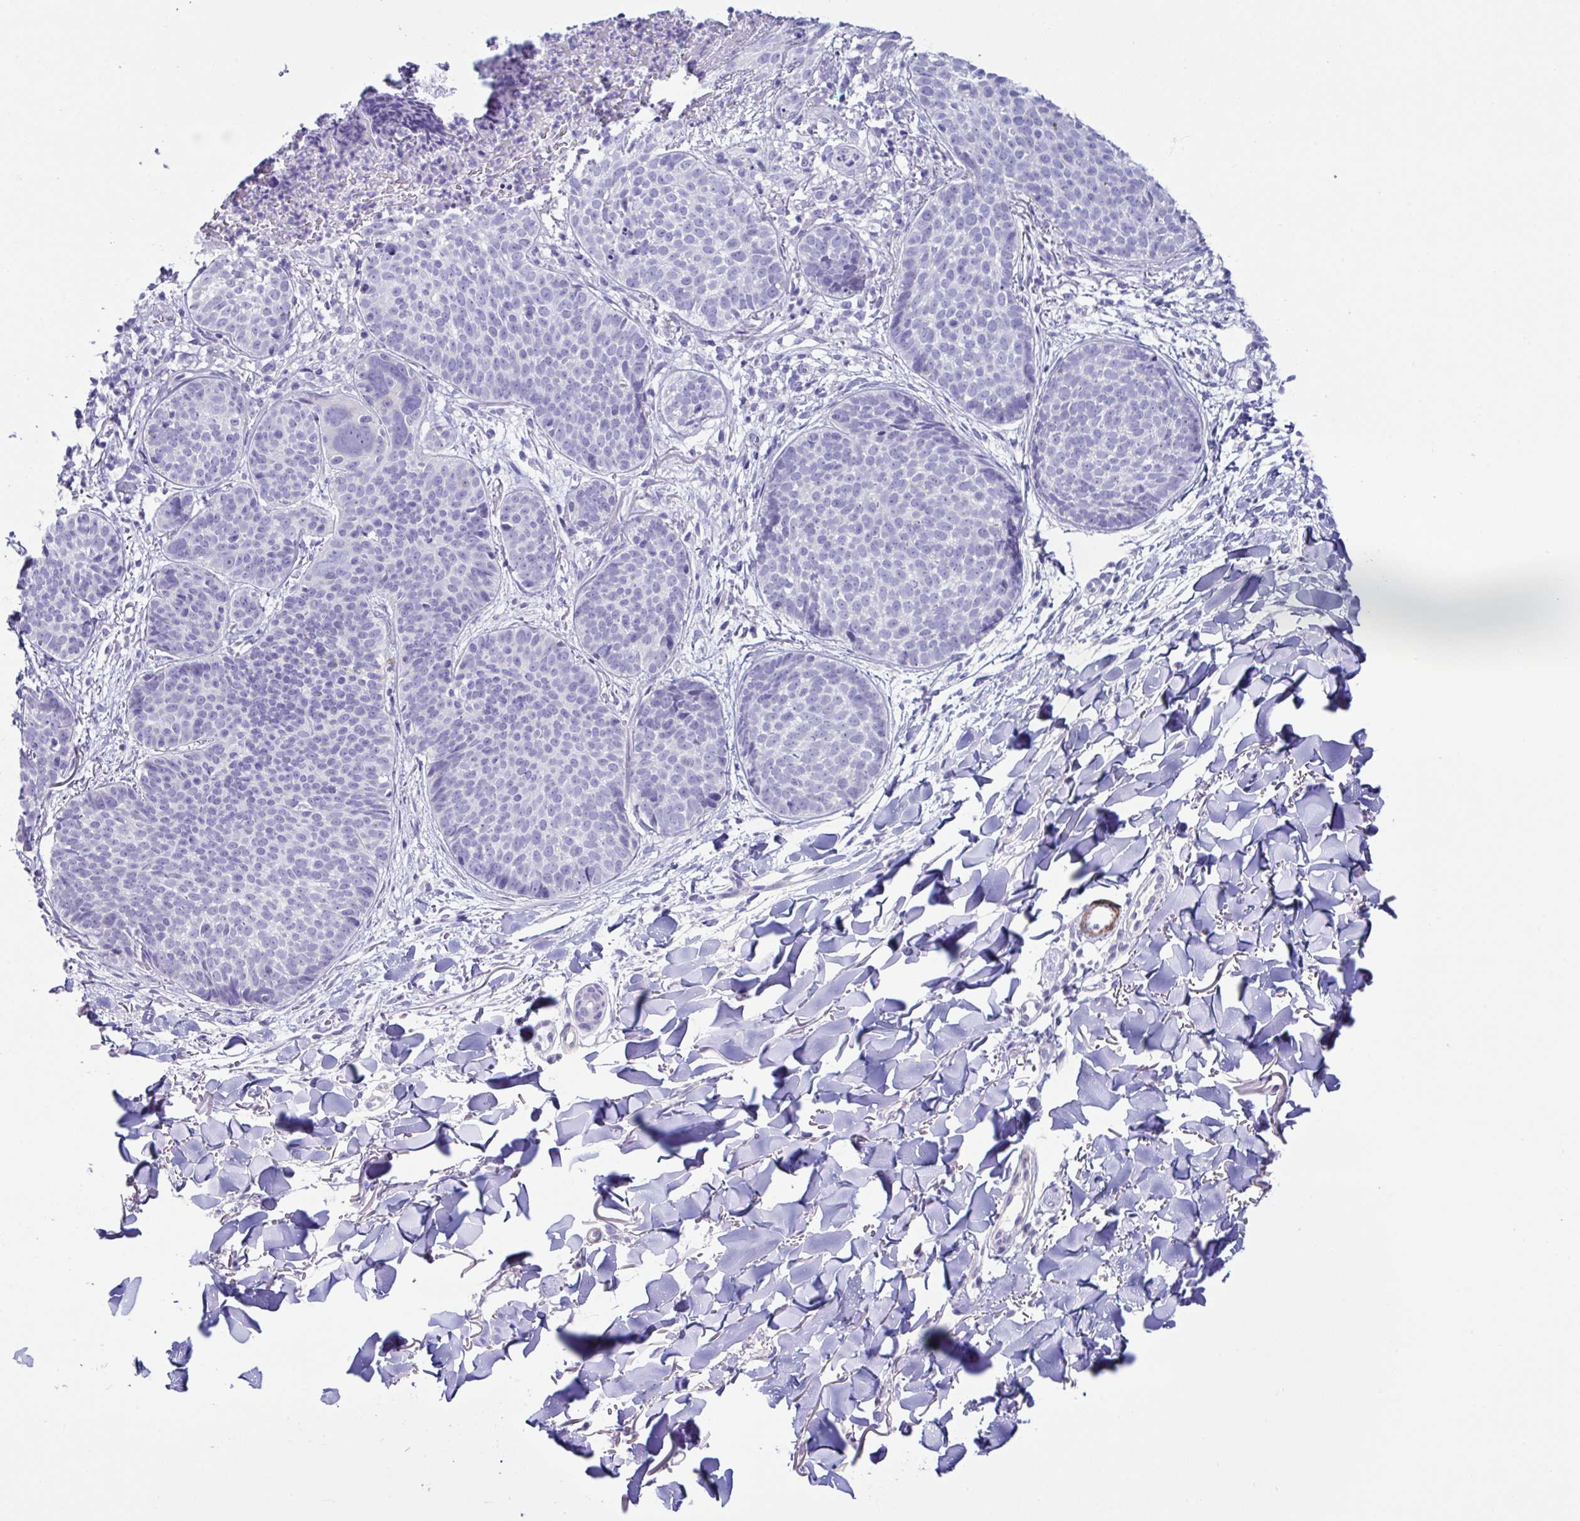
{"staining": {"intensity": "negative", "quantity": "none", "location": "none"}, "tissue": "skin cancer", "cell_type": "Tumor cells", "image_type": "cancer", "snomed": [{"axis": "morphology", "description": "Basal cell carcinoma"}, {"axis": "topography", "description": "Skin"}, {"axis": "topography", "description": "Skin of neck"}, {"axis": "topography", "description": "Skin of shoulder"}, {"axis": "topography", "description": "Skin of back"}], "caption": "Tumor cells show no significant staining in skin basal cell carcinoma.", "gene": "MED11", "patient": {"sex": "male", "age": 80}}